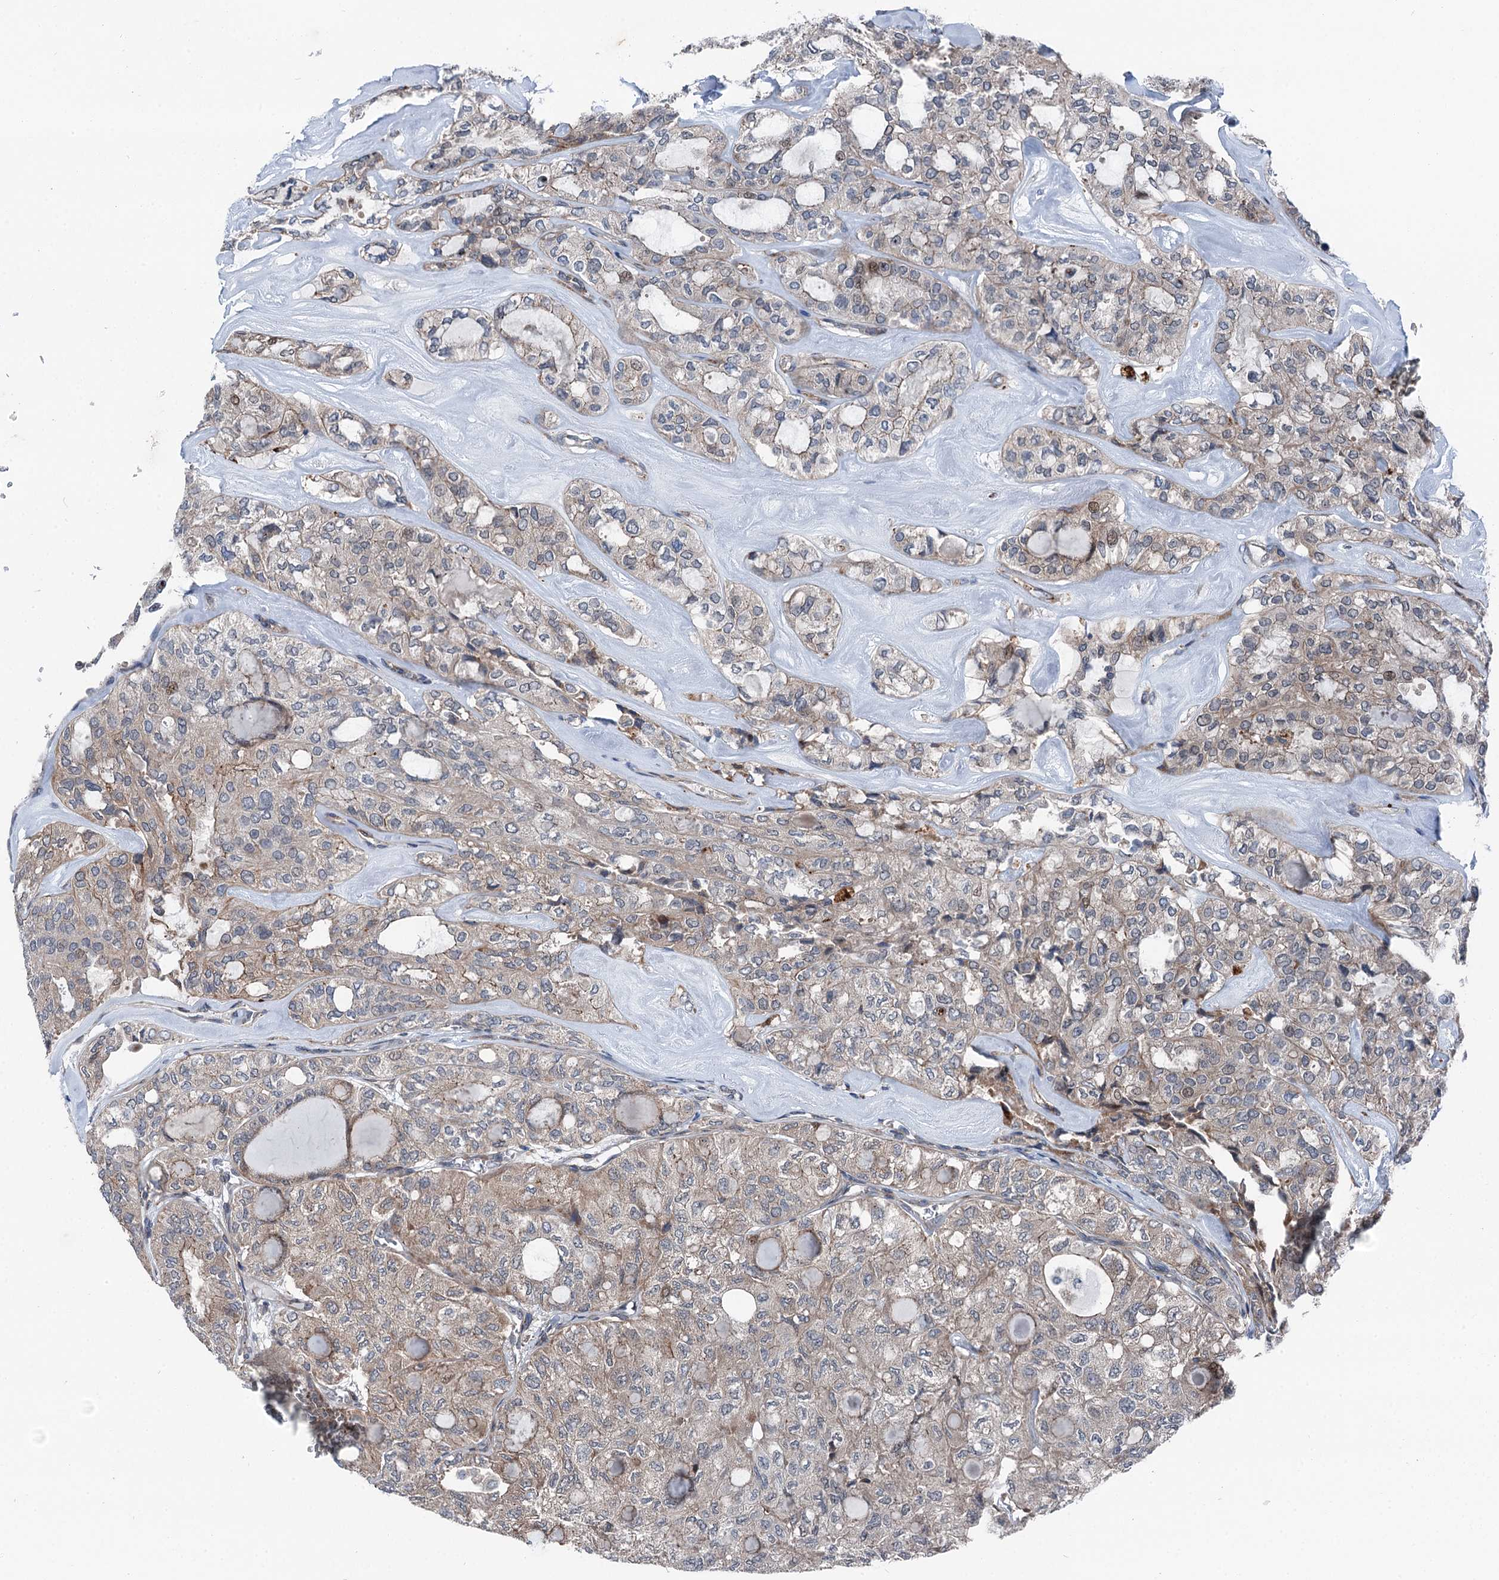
{"staining": {"intensity": "weak", "quantity": "<25%", "location": "cytoplasmic/membranous"}, "tissue": "thyroid cancer", "cell_type": "Tumor cells", "image_type": "cancer", "snomed": [{"axis": "morphology", "description": "Follicular adenoma carcinoma, NOS"}, {"axis": "topography", "description": "Thyroid gland"}], "caption": "The image demonstrates no staining of tumor cells in thyroid follicular adenoma carcinoma.", "gene": "POLR1D", "patient": {"sex": "male", "age": 75}}